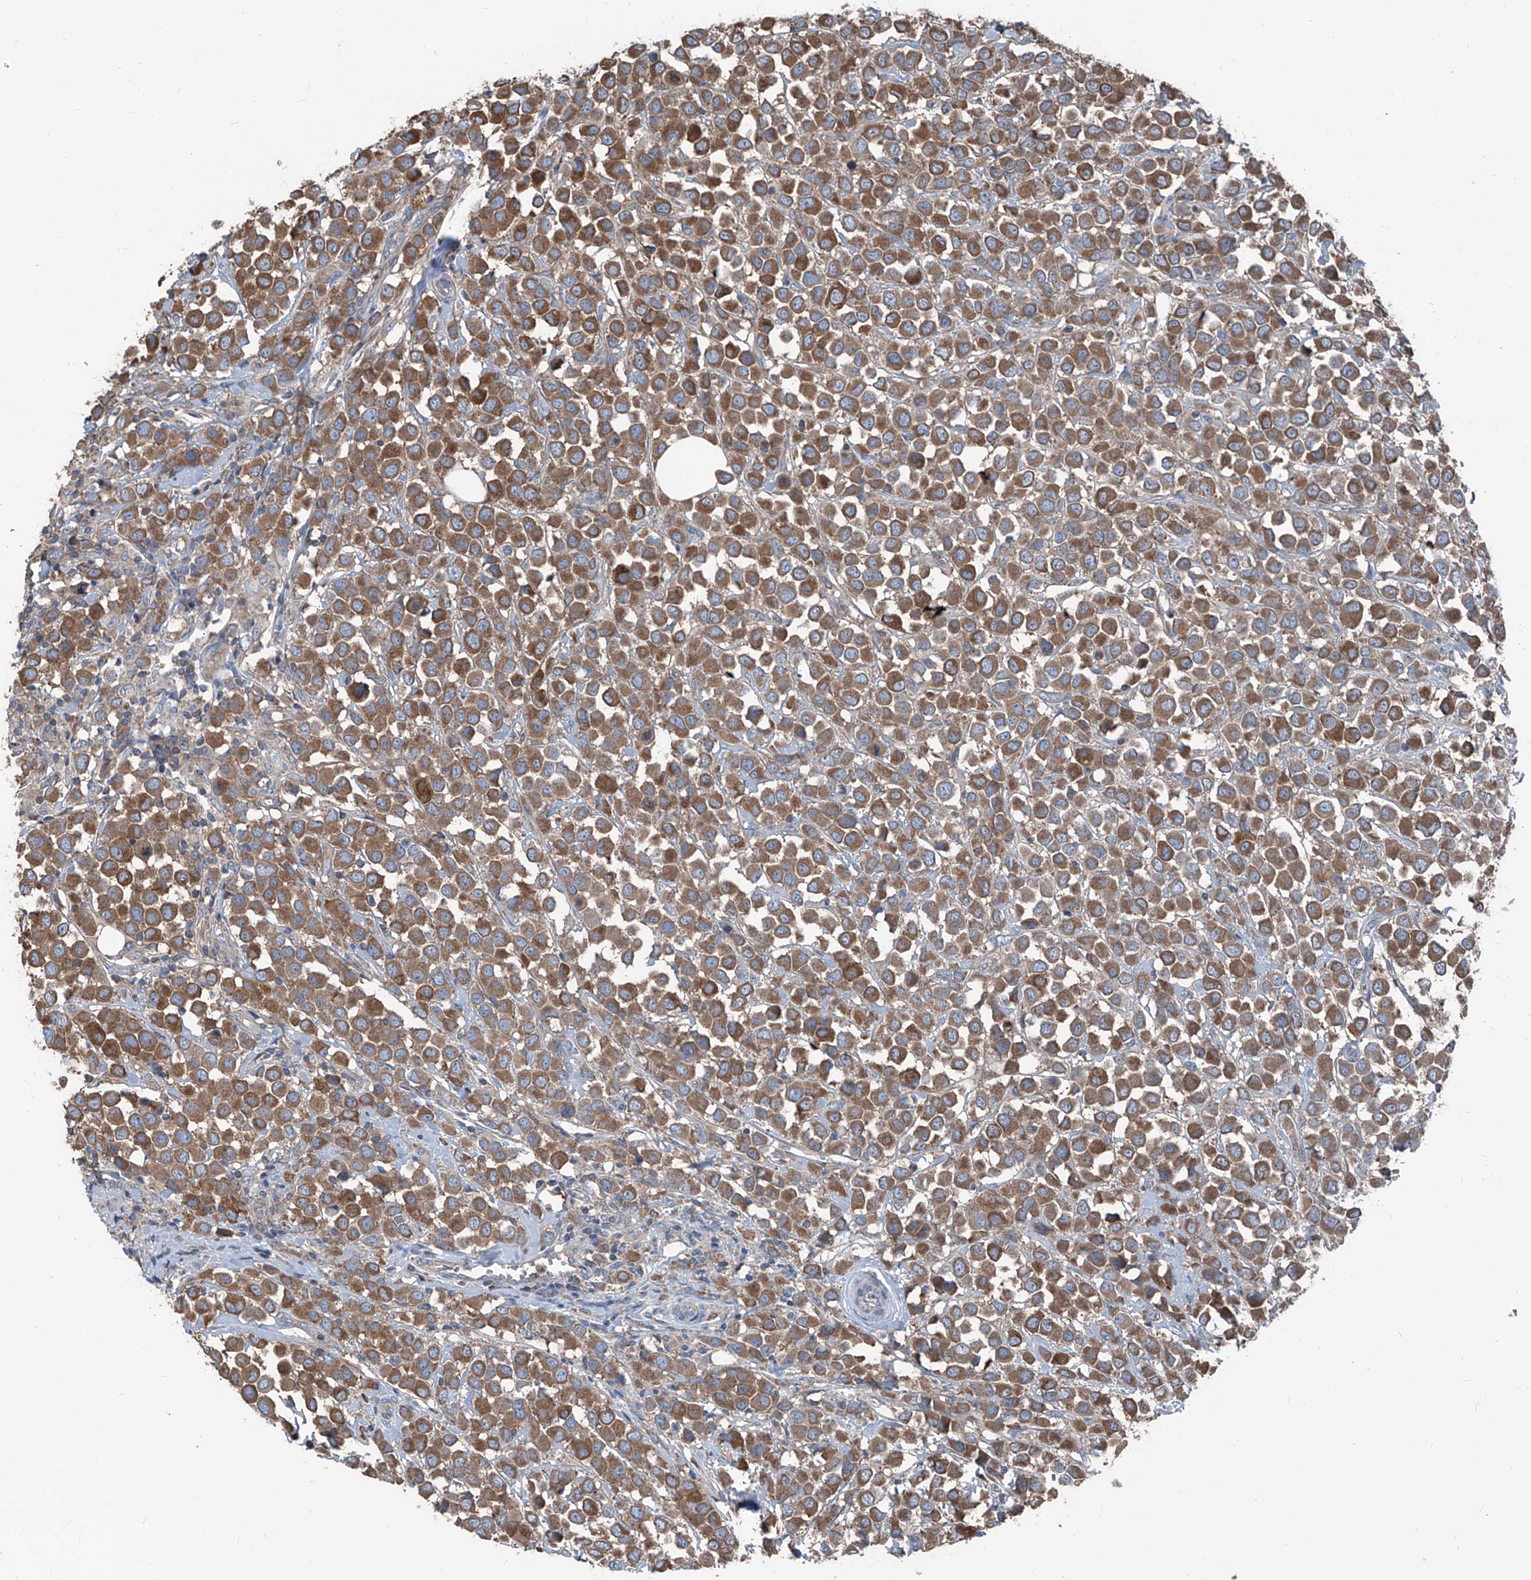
{"staining": {"intensity": "moderate", "quantity": ">75%", "location": "cytoplasmic/membranous"}, "tissue": "breast cancer", "cell_type": "Tumor cells", "image_type": "cancer", "snomed": [{"axis": "morphology", "description": "Duct carcinoma"}, {"axis": "topography", "description": "Breast"}], "caption": "Moderate cytoplasmic/membranous expression for a protein is seen in about >75% of tumor cells of breast cancer using immunohistochemistry (IHC).", "gene": "GPAT3", "patient": {"sex": "female", "age": 61}}